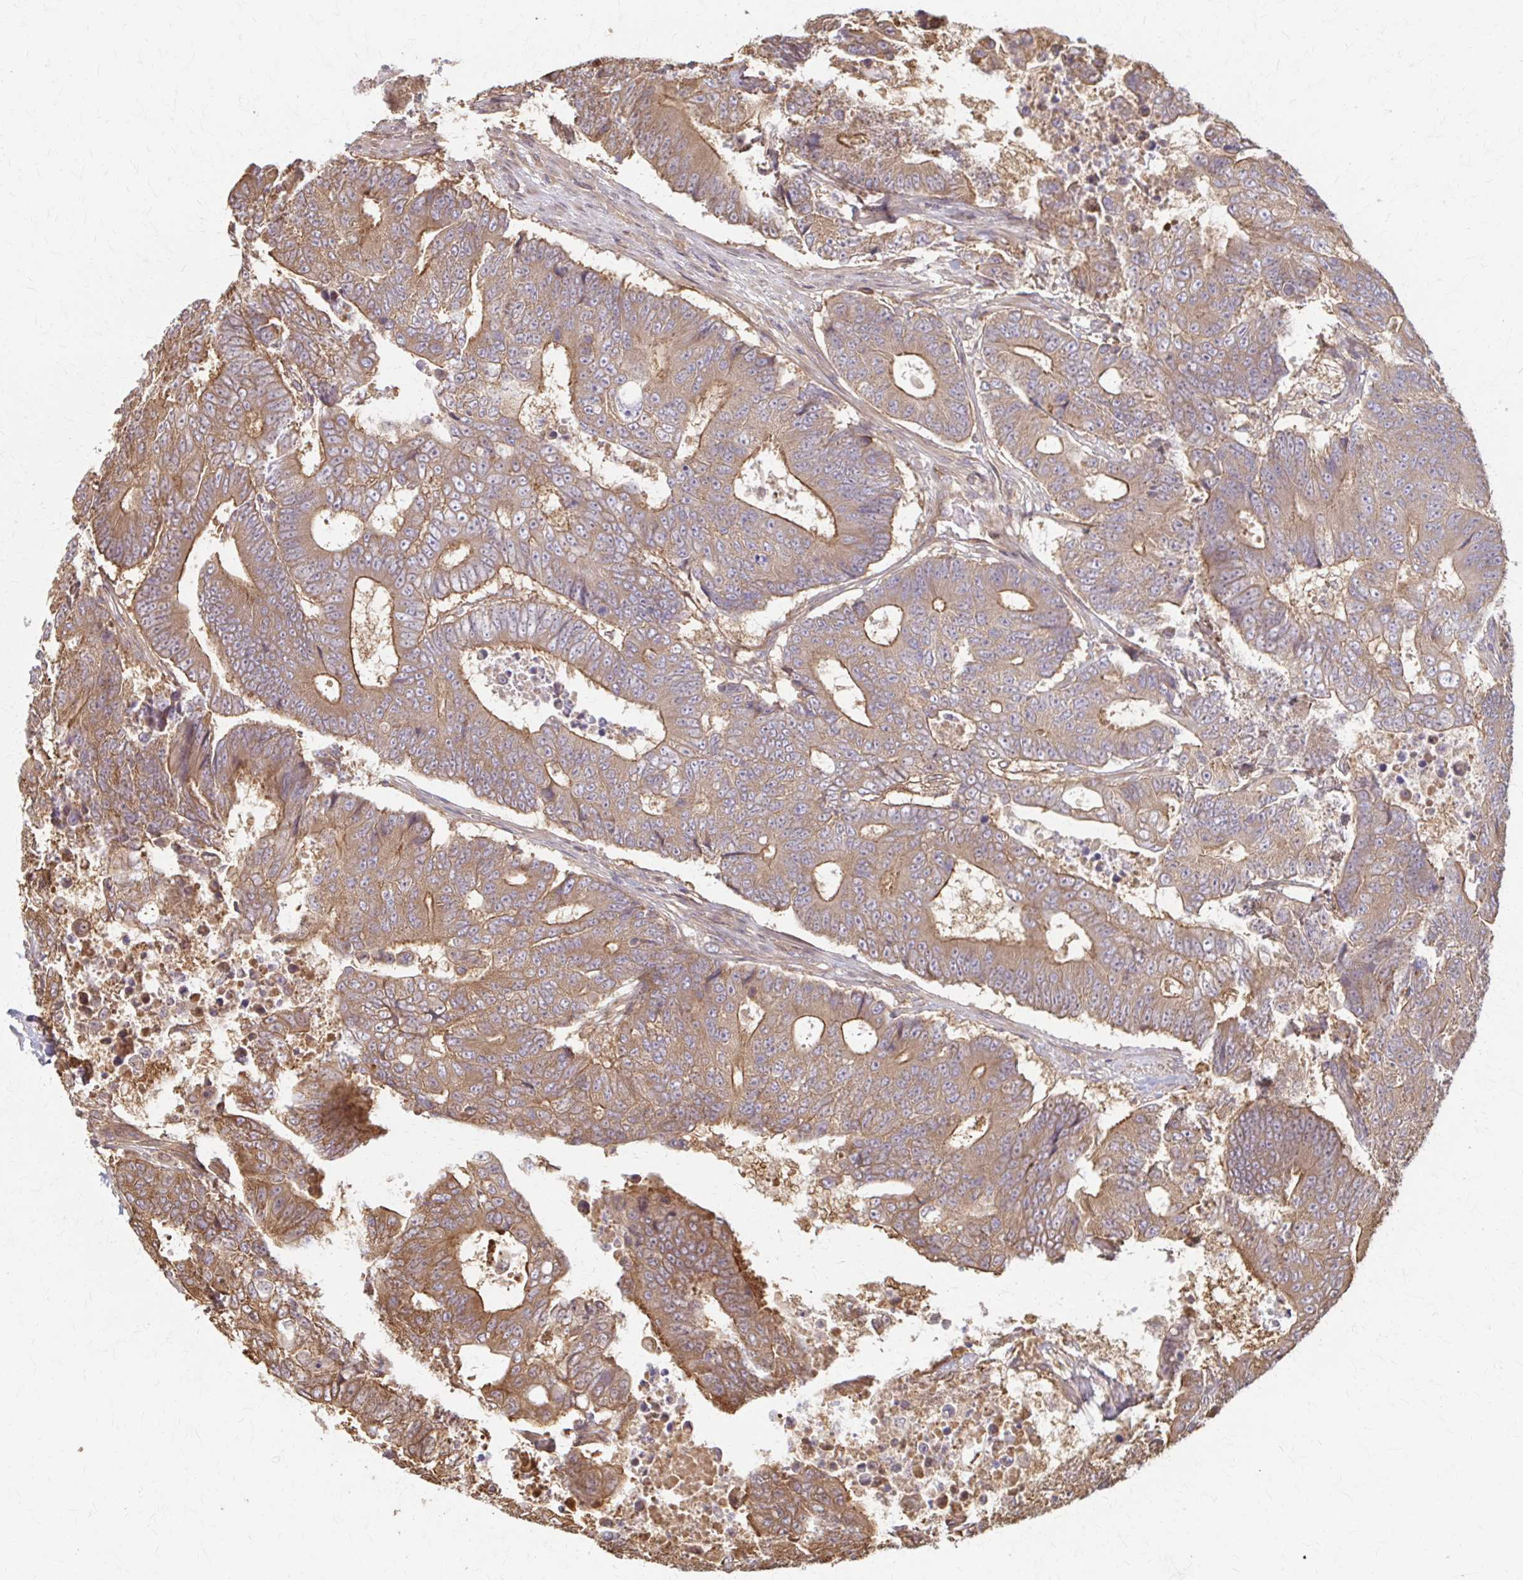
{"staining": {"intensity": "moderate", "quantity": ">75%", "location": "cytoplasmic/membranous"}, "tissue": "colorectal cancer", "cell_type": "Tumor cells", "image_type": "cancer", "snomed": [{"axis": "morphology", "description": "Adenocarcinoma, NOS"}, {"axis": "topography", "description": "Colon"}], "caption": "Colorectal cancer (adenocarcinoma) tissue reveals moderate cytoplasmic/membranous positivity in about >75% of tumor cells, visualized by immunohistochemistry.", "gene": "ARHGAP35", "patient": {"sex": "female", "age": 48}}